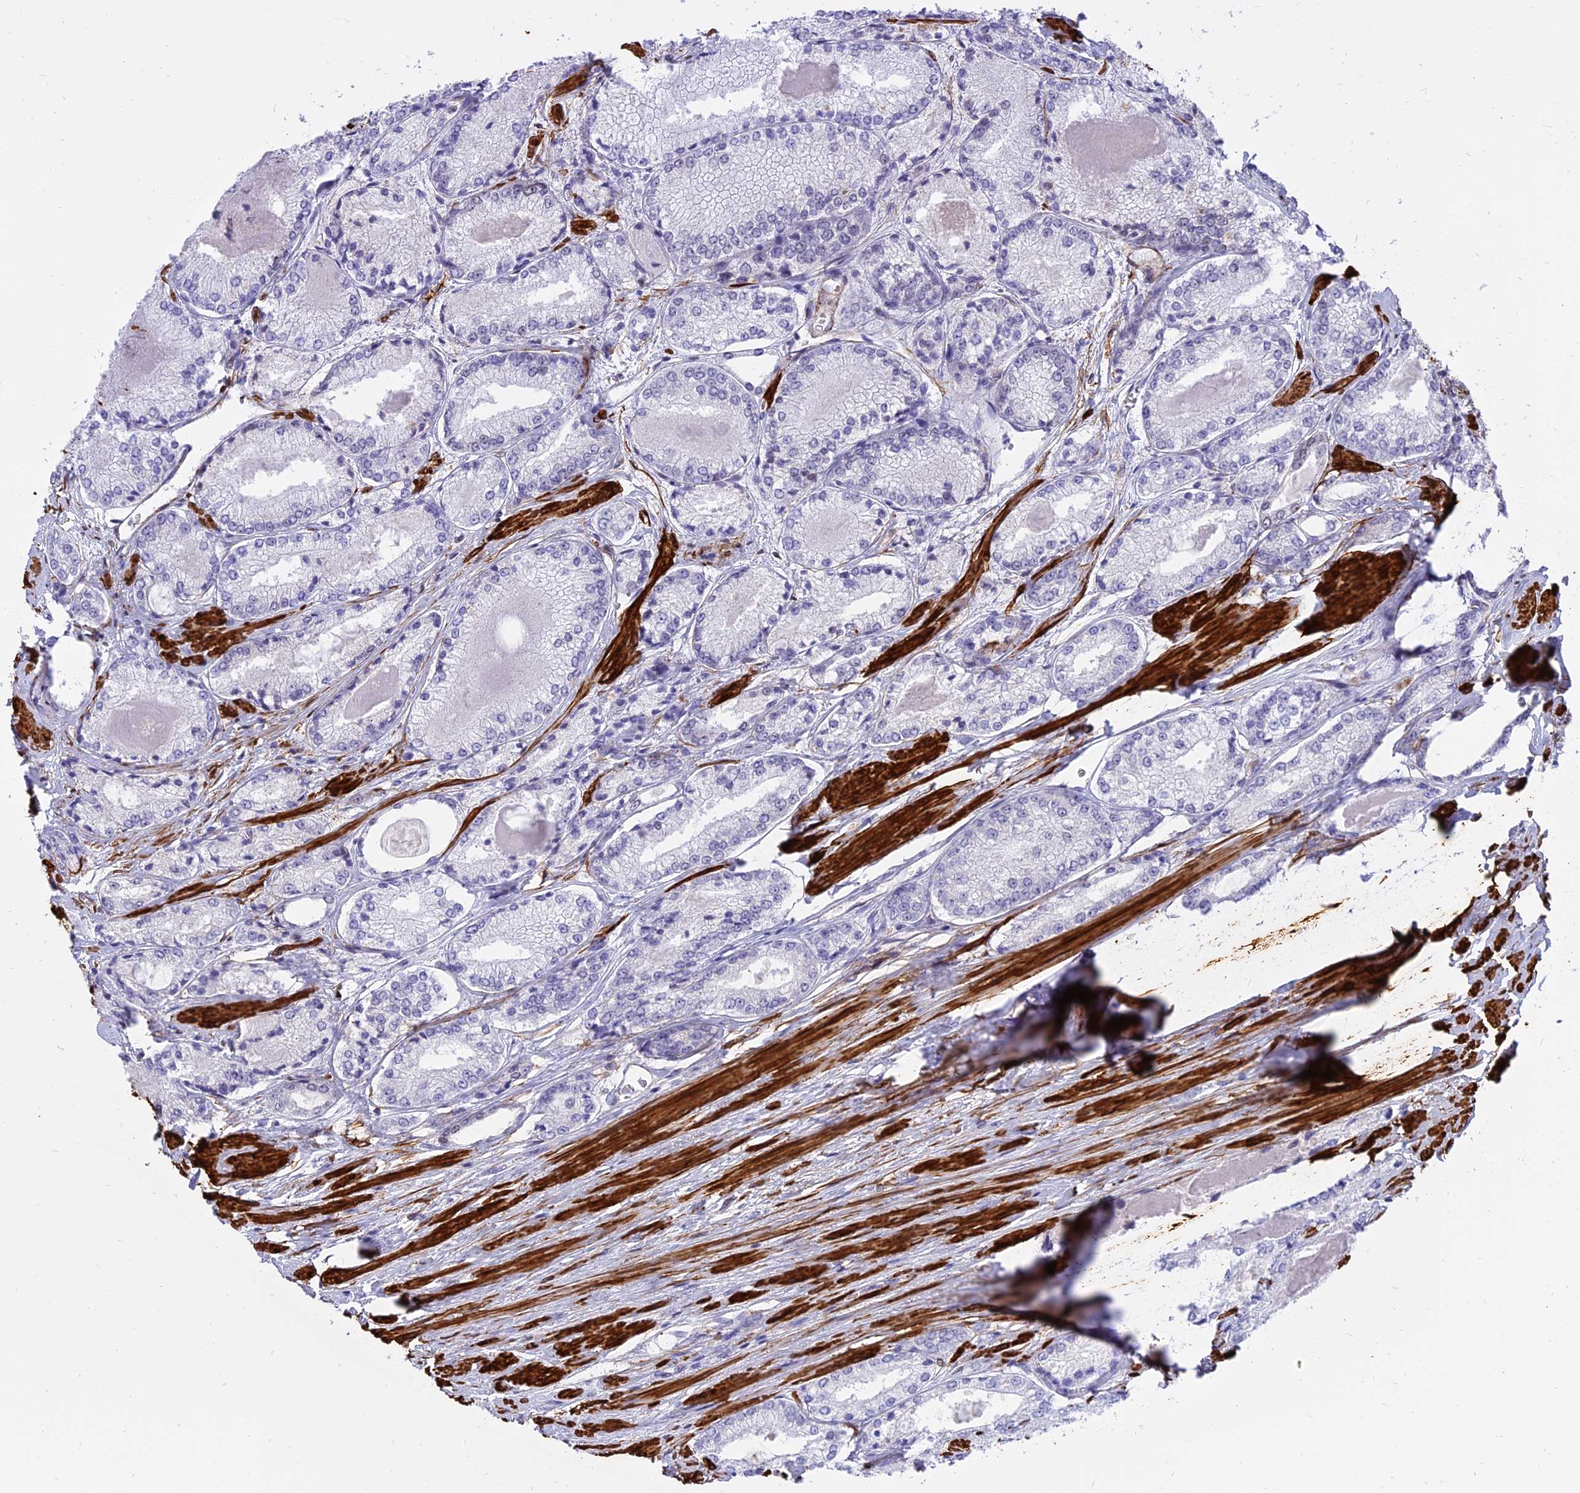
{"staining": {"intensity": "negative", "quantity": "none", "location": "none"}, "tissue": "prostate cancer", "cell_type": "Tumor cells", "image_type": "cancer", "snomed": [{"axis": "morphology", "description": "Adenocarcinoma, Low grade"}, {"axis": "topography", "description": "Prostate"}], "caption": "Tumor cells are negative for protein expression in human prostate cancer (low-grade adenocarcinoma). The staining is performed using DAB brown chromogen with nuclei counter-stained in using hematoxylin.", "gene": "CENPV", "patient": {"sex": "male", "age": 68}}